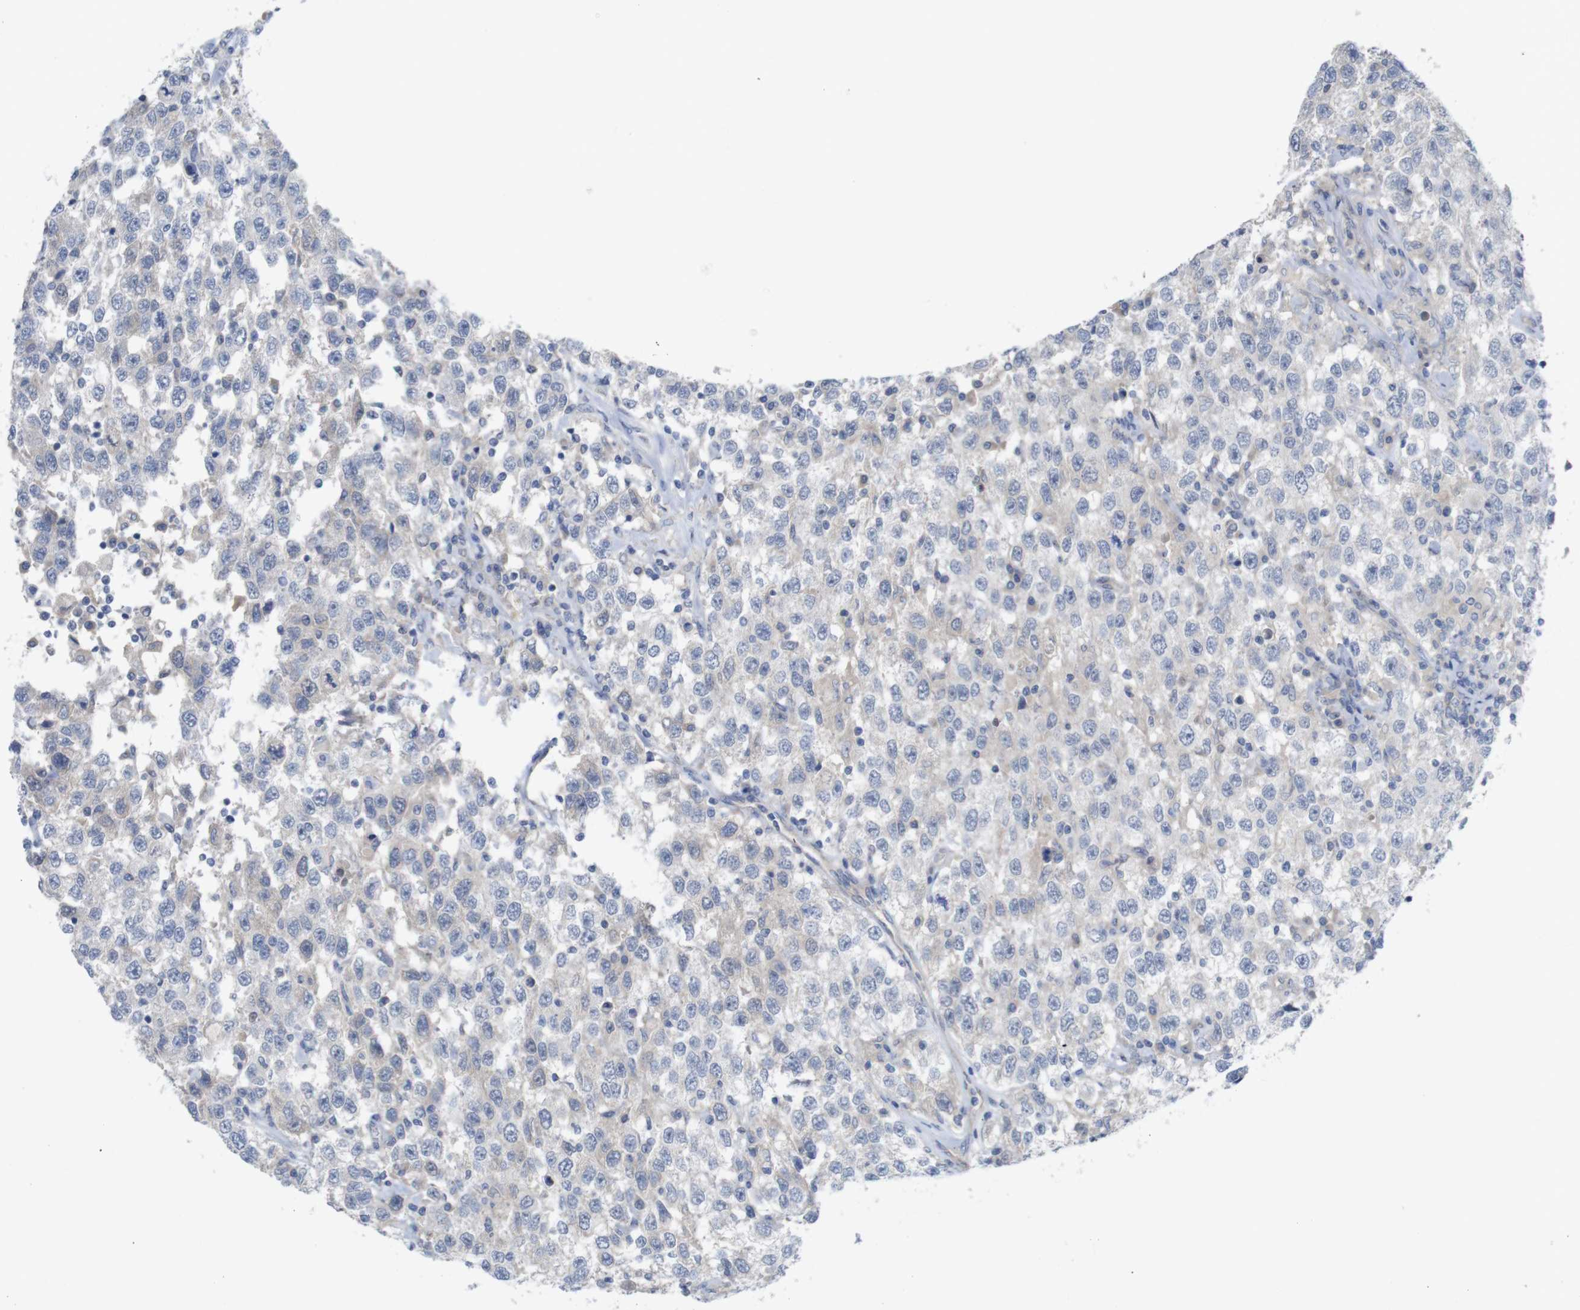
{"staining": {"intensity": "negative", "quantity": "none", "location": "none"}, "tissue": "testis cancer", "cell_type": "Tumor cells", "image_type": "cancer", "snomed": [{"axis": "morphology", "description": "Seminoma, NOS"}, {"axis": "topography", "description": "Testis"}], "caption": "Immunohistochemistry photomicrograph of human testis cancer stained for a protein (brown), which demonstrates no positivity in tumor cells.", "gene": "KIDINS220", "patient": {"sex": "male", "age": 41}}